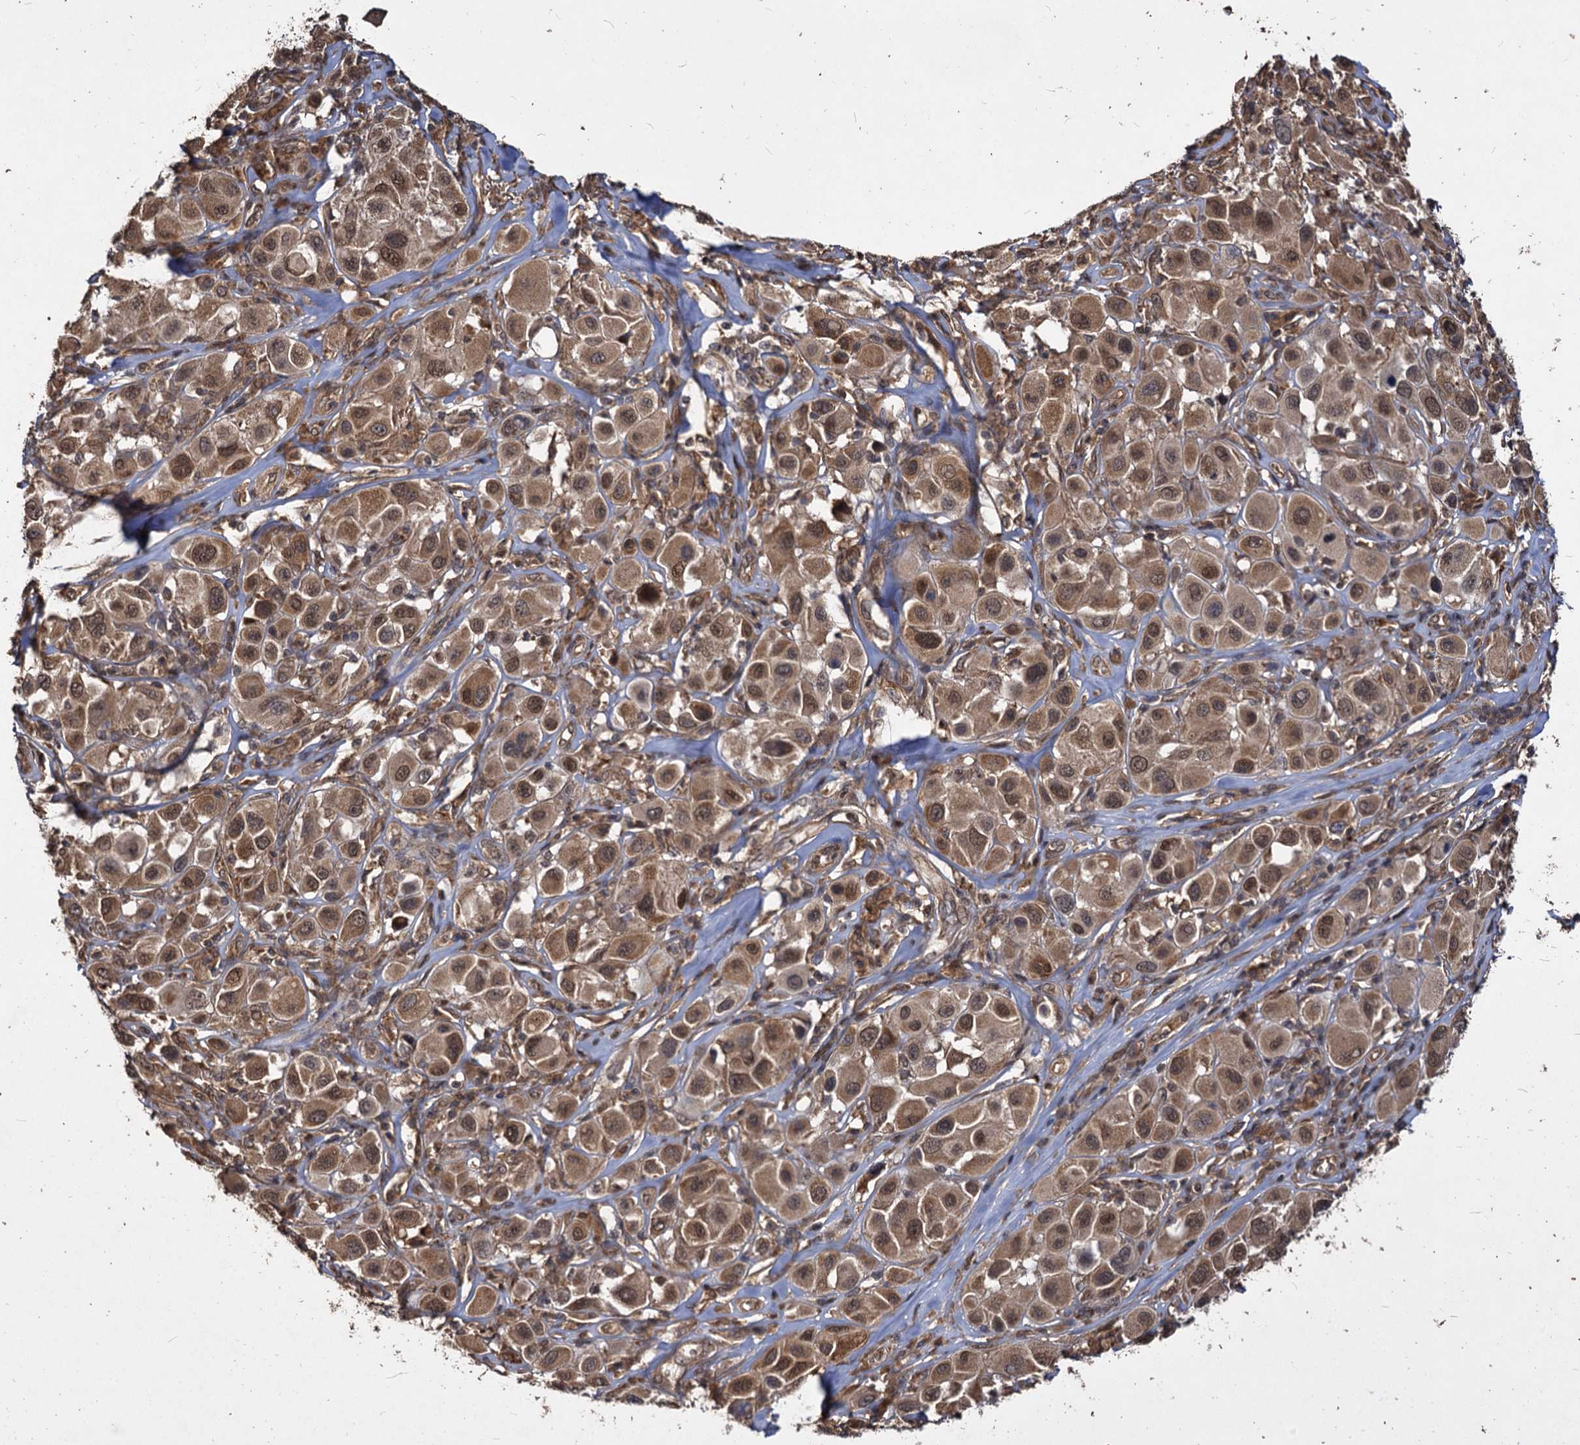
{"staining": {"intensity": "moderate", "quantity": ">75%", "location": "cytoplasmic/membranous,nuclear"}, "tissue": "melanoma", "cell_type": "Tumor cells", "image_type": "cancer", "snomed": [{"axis": "morphology", "description": "Malignant melanoma, Metastatic site"}, {"axis": "topography", "description": "Skin"}], "caption": "There is medium levels of moderate cytoplasmic/membranous and nuclear positivity in tumor cells of melanoma, as demonstrated by immunohistochemical staining (brown color).", "gene": "VPS51", "patient": {"sex": "male", "age": 41}}